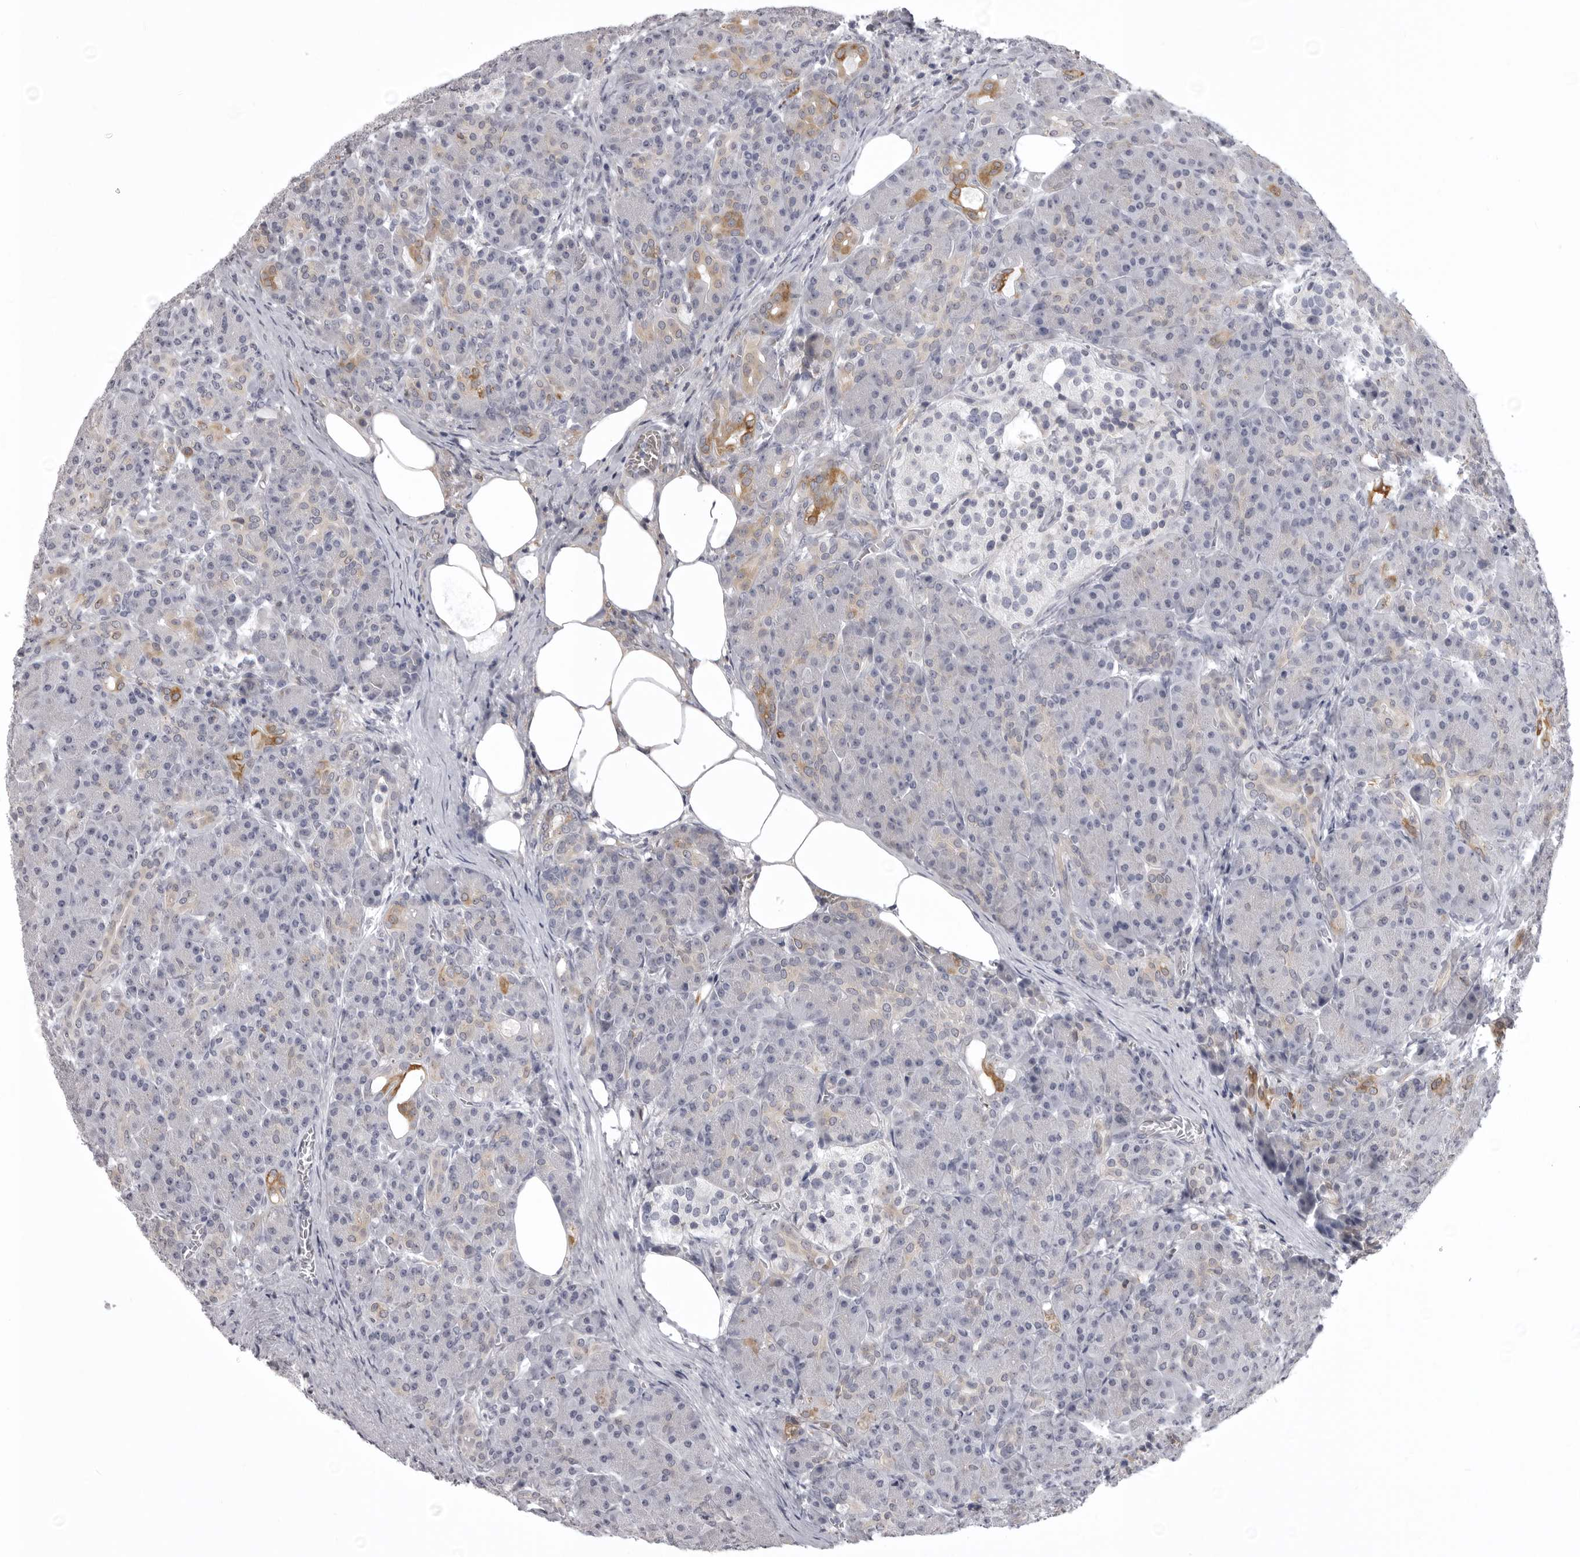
{"staining": {"intensity": "moderate", "quantity": "<25%", "location": "cytoplasmic/membranous"}, "tissue": "pancreas", "cell_type": "Exocrine glandular cells", "image_type": "normal", "snomed": [{"axis": "morphology", "description": "Normal tissue, NOS"}, {"axis": "topography", "description": "Pancreas"}], "caption": "A brown stain shows moderate cytoplasmic/membranous expression of a protein in exocrine glandular cells of unremarkable pancreas. Using DAB (3,3'-diaminobenzidine) (brown) and hematoxylin (blue) stains, captured at high magnification using brightfield microscopy.", "gene": "NCEH1", "patient": {"sex": "male", "age": 63}}